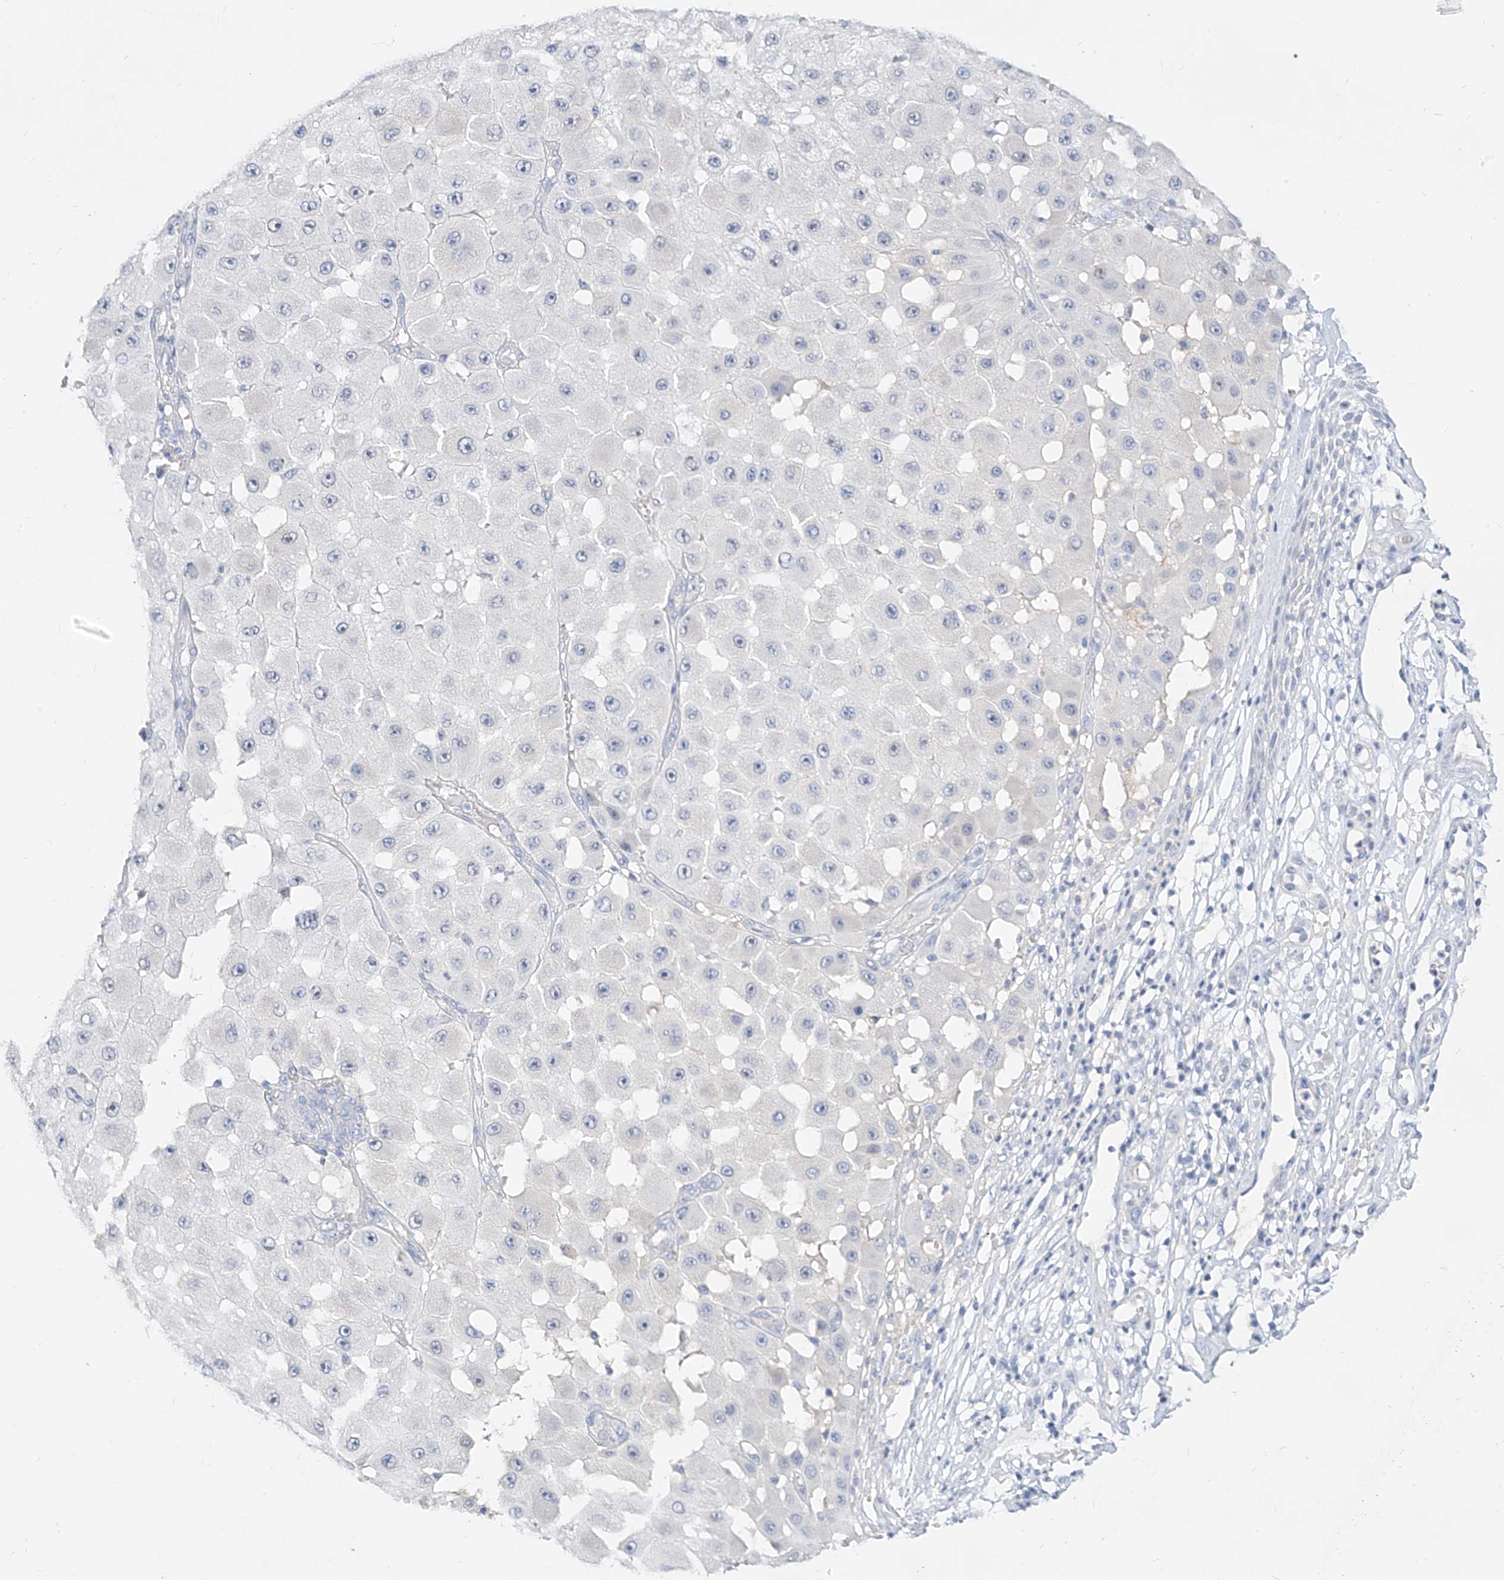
{"staining": {"intensity": "negative", "quantity": "none", "location": "none"}, "tissue": "melanoma", "cell_type": "Tumor cells", "image_type": "cancer", "snomed": [{"axis": "morphology", "description": "Malignant melanoma, NOS"}, {"axis": "topography", "description": "Skin"}], "caption": "DAB immunohistochemical staining of malignant melanoma reveals no significant expression in tumor cells.", "gene": "ZZEF1", "patient": {"sex": "female", "age": 81}}